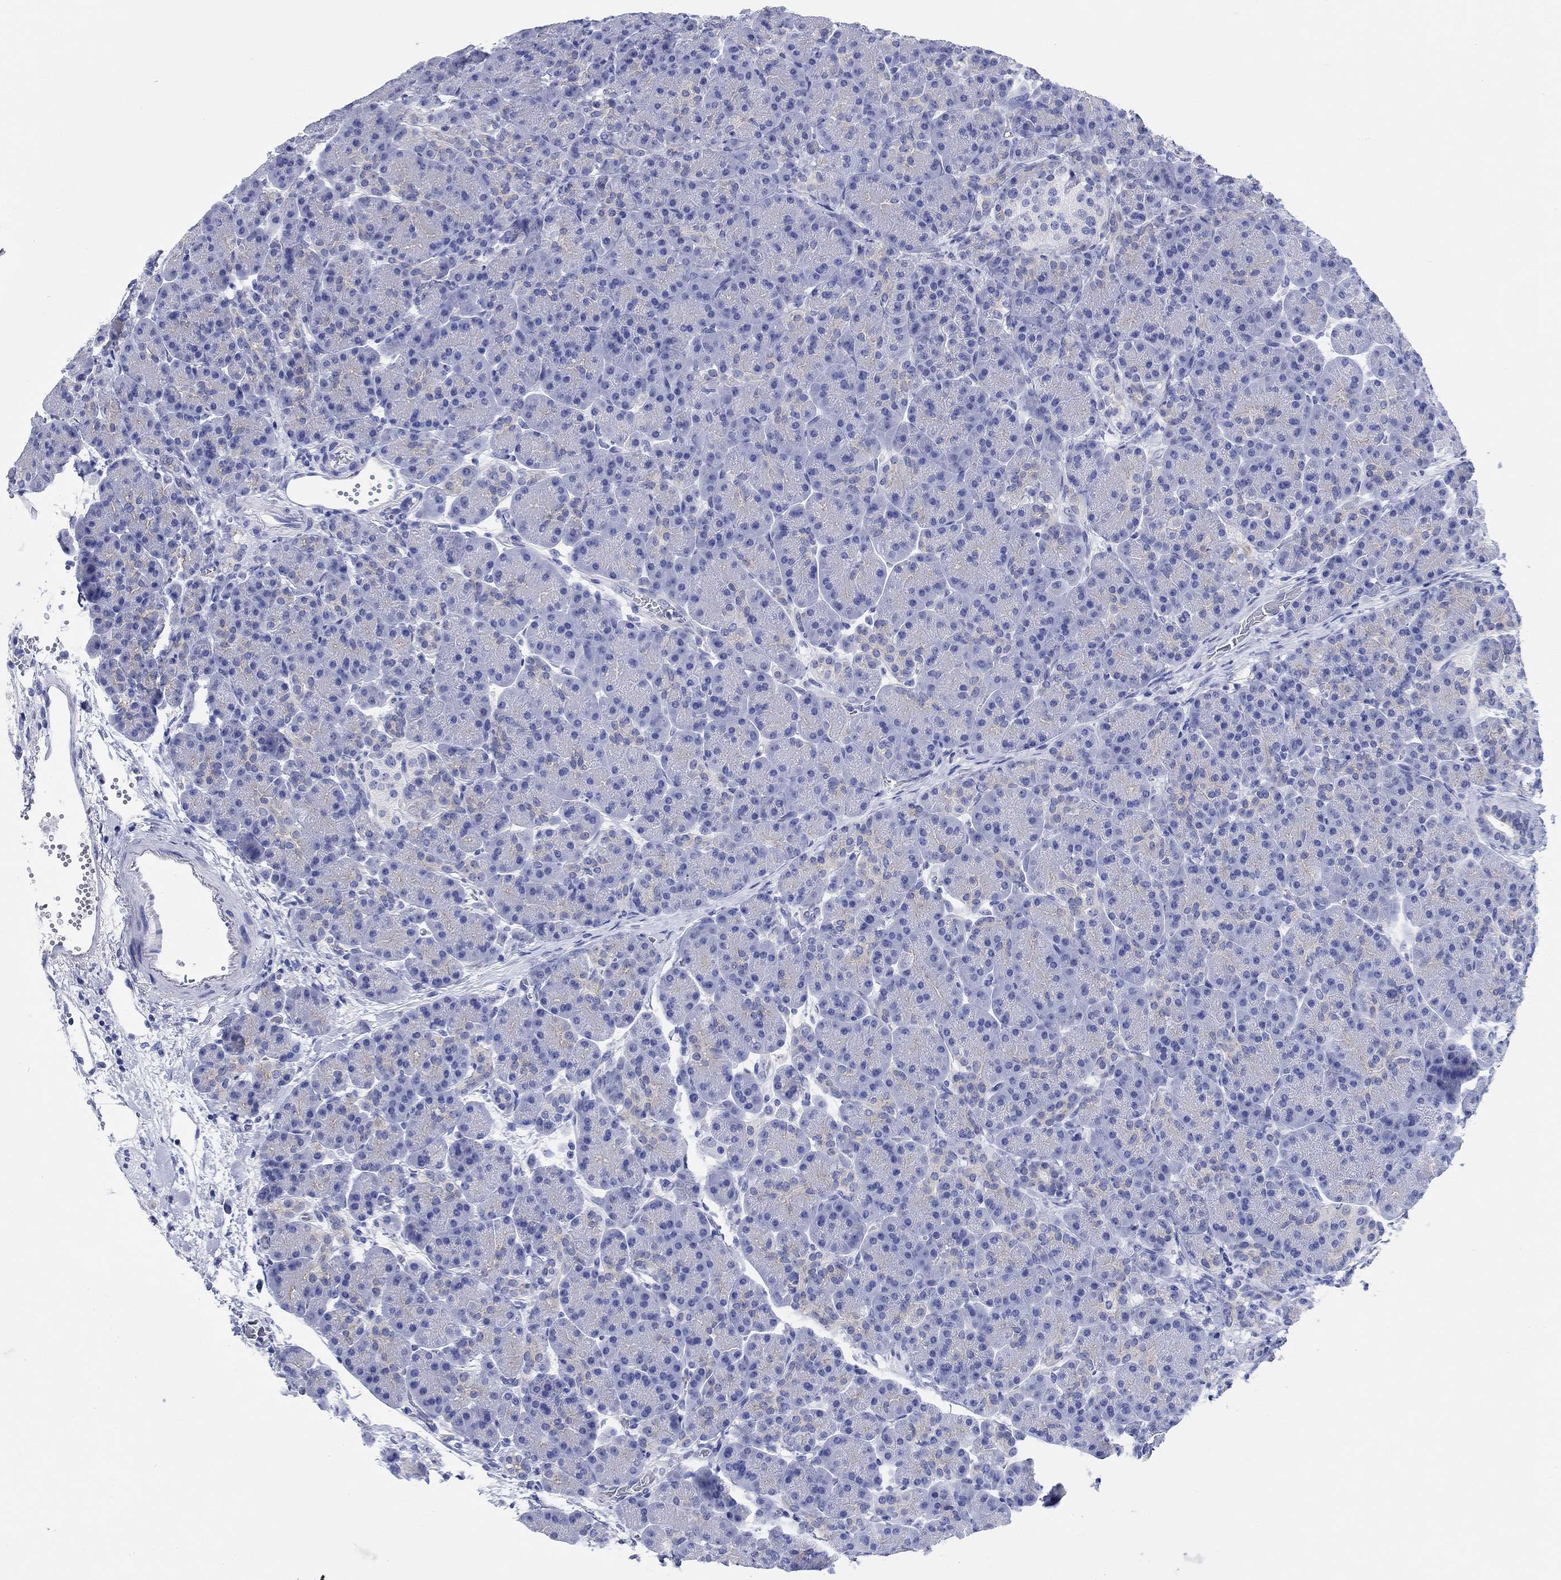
{"staining": {"intensity": "negative", "quantity": "none", "location": "none"}, "tissue": "pancreas", "cell_type": "Exocrine glandular cells", "image_type": "normal", "snomed": [{"axis": "morphology", "description": "Normal tissue, NOS"}, {"axis": "topography", "description": "Pancreas"}], "caption": "The photomicrograph demonstrates no staining of exocrine glandular cells in benign pancreas. (Stains: DAB (3,3'-diaminobenzidine) immunohistochemistry (IHC) with hematoxylin counter stain, Microscopy: brightfield microscopy at high magnification).", "gene": "RD3L", "patient": {"sex": "female", "age": 63}}